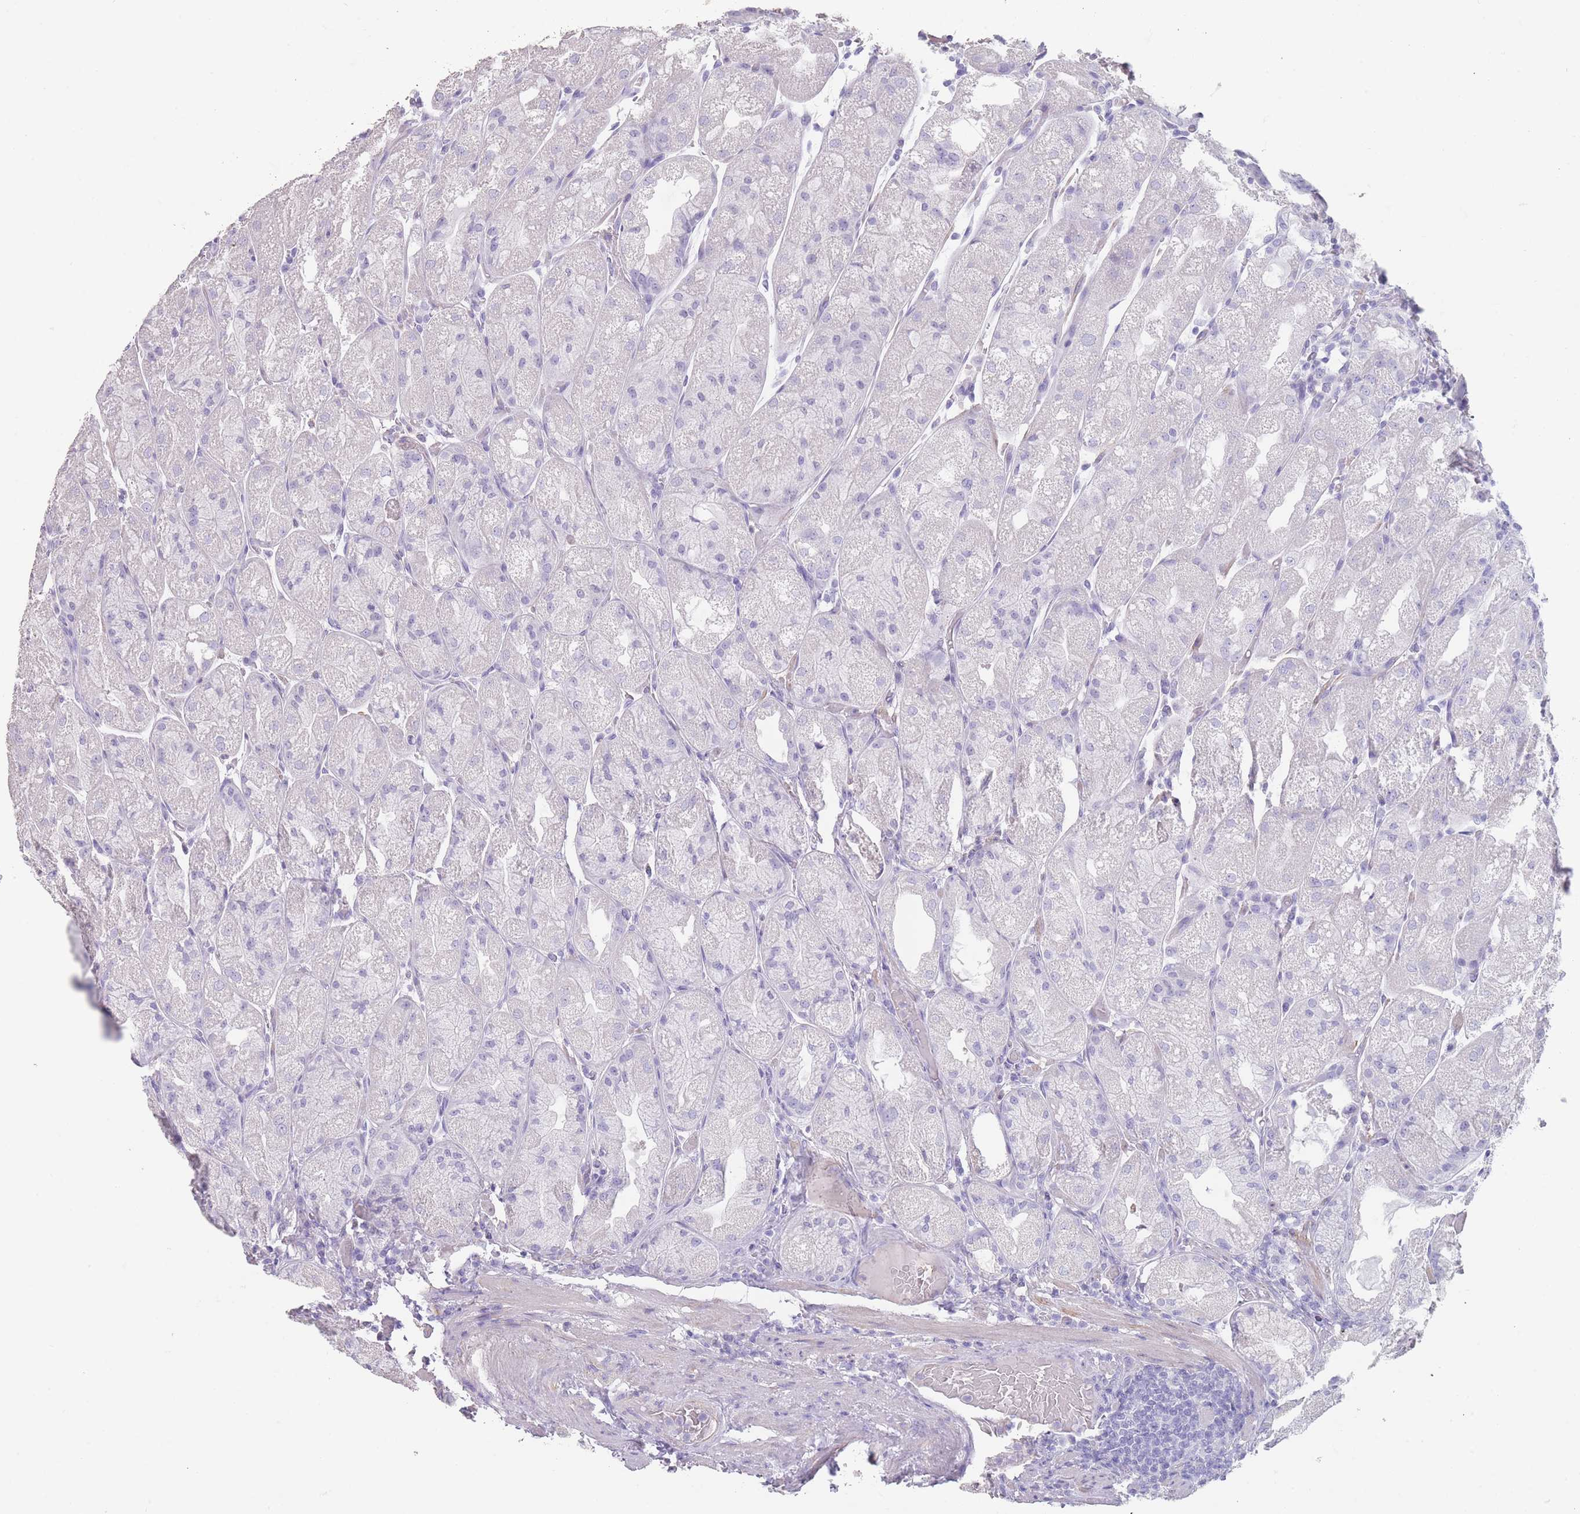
{"staining": {"intensity": "negative", "quantity": "none", "location": "none"}, "tissue": "stomach", "cell_type": "Glandular cells", "image_type": "normal", "snomed": [{"axis": "morphology", "description": "Normal tissue, NOS"}, {"axis": "topography", "description": "Stomach, upper"}], "caption": "Immunohistochemical staining of normal human stomach shows no significant expression in glandular cells. The staining was performed using DAB to visualize the protein expression in brown, while the nuclei were stained in blue with hematoxylin (Magnification: 20x).", "gene": "RHBG", "patient": {"sex": "male", "age": 52}}